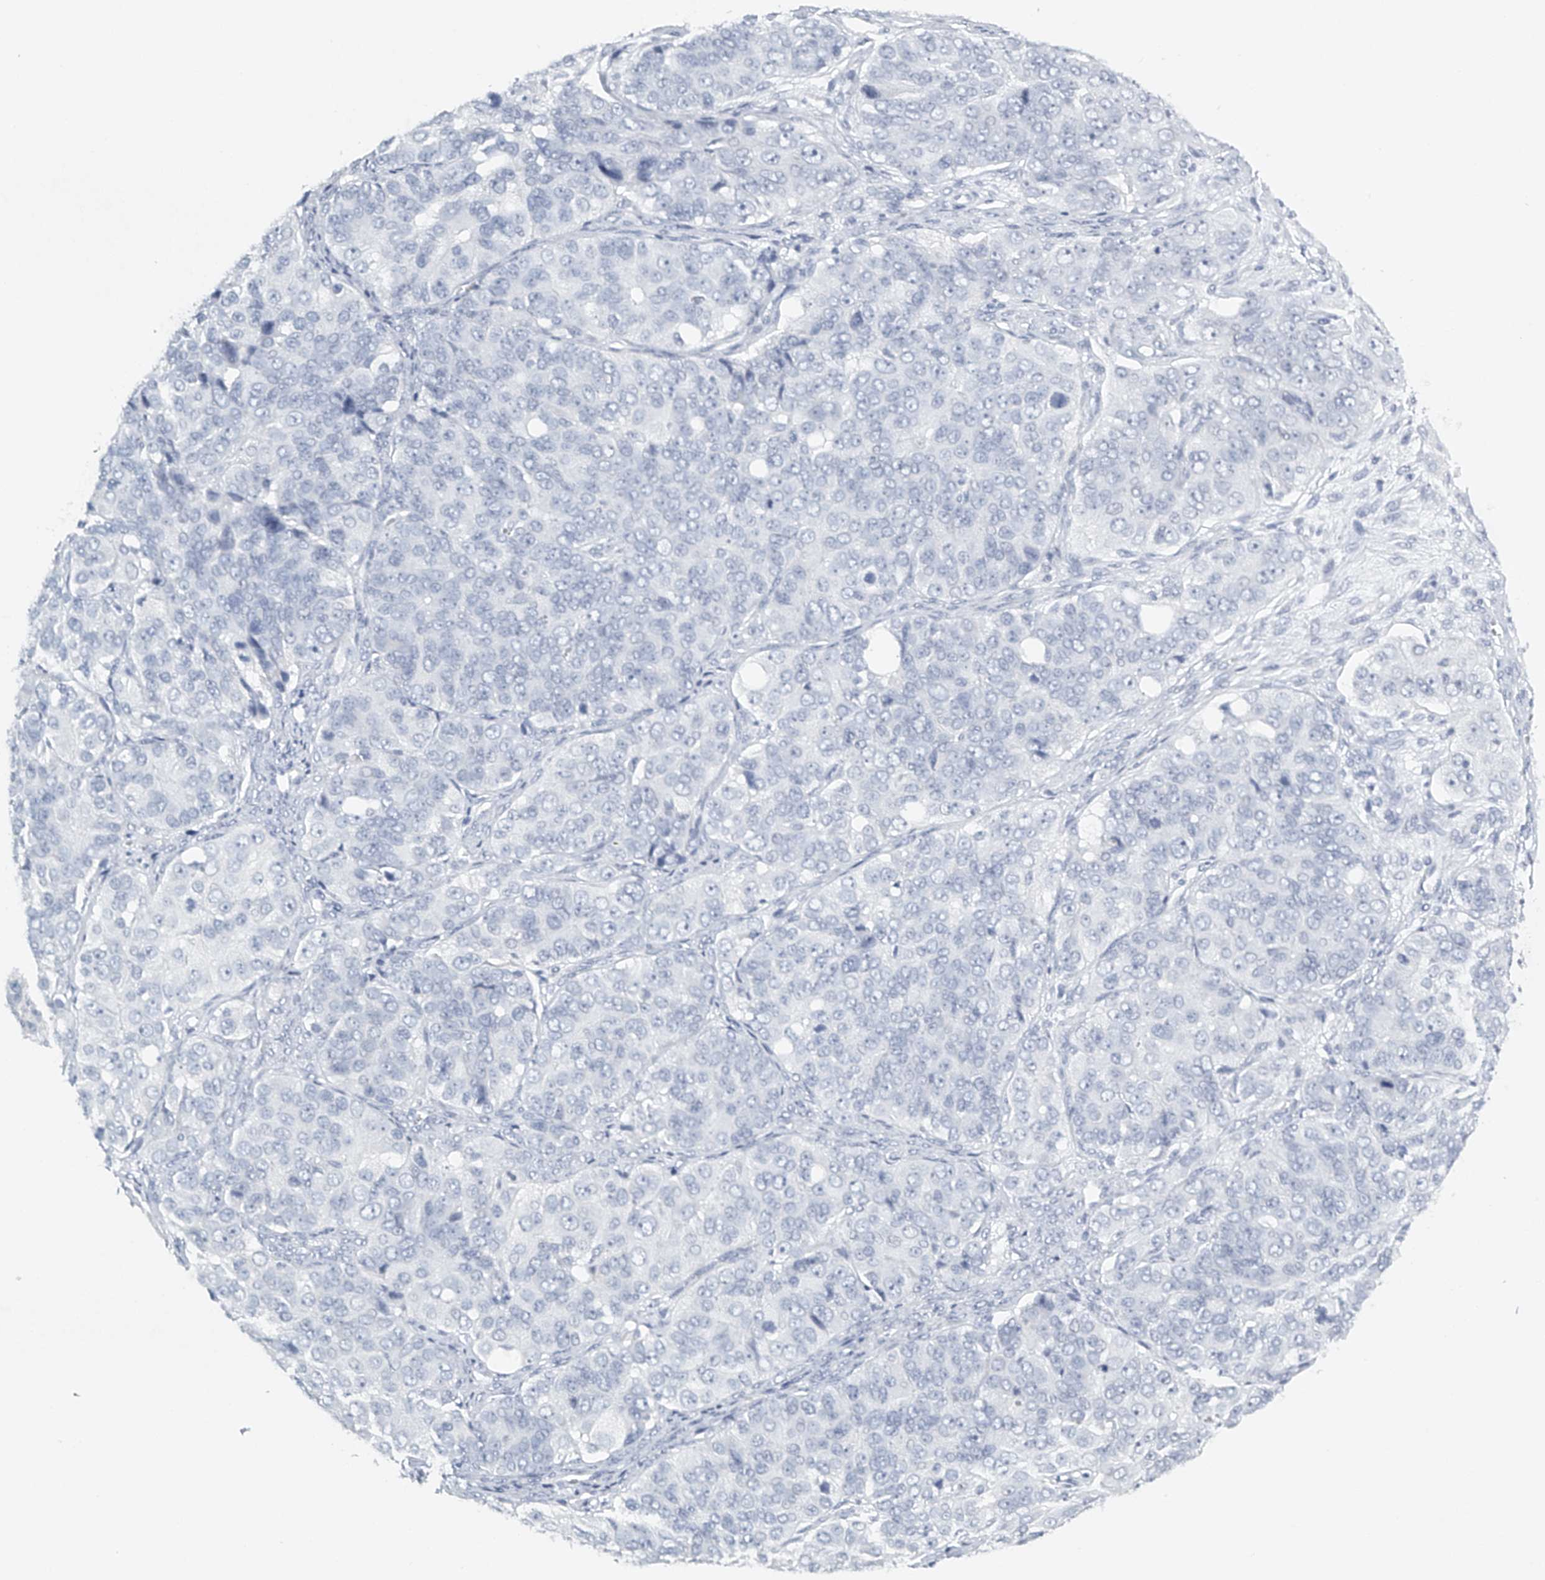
{"staining": {"intensity": "negative", "quantity": "none", "location": "none"}, "tissue": "ovarian cancer", "cell_type": "Tumor cells", "image_type": "cancer", "snomed": [{"axis": "morphology", "description": "Carcinoma, endometroid"}, {"axis": "topography", "description": "Ovary"}], "caption": "This is an immunohistochemistry (IHC) micrograph of ovarian endometroid carcinoma. There is no expression in tumor cells.", "gene": "FAT2", "patient": {"sex": "female", "age": 51}}